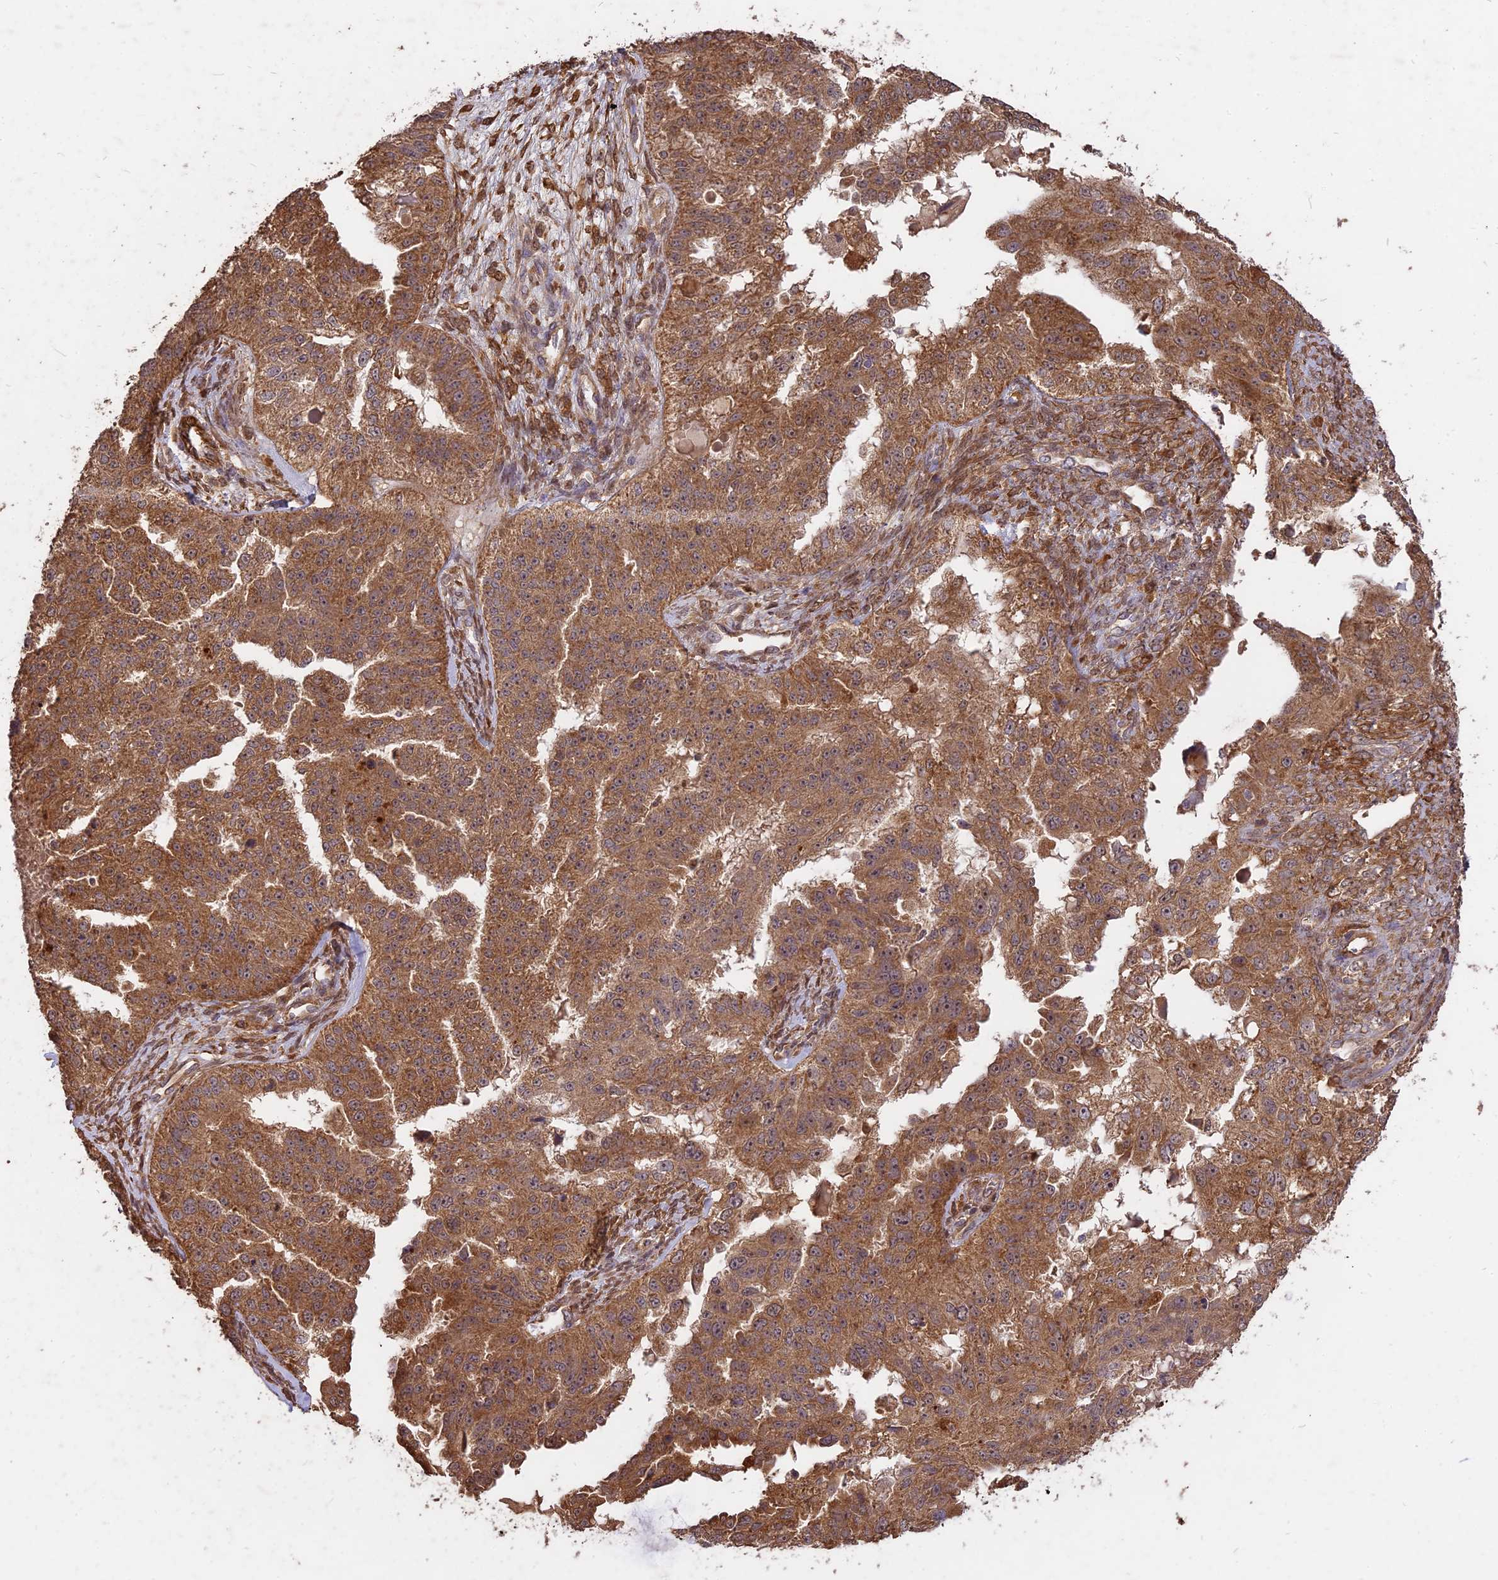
{"staining": {"intensity": "moderate", "quantity": ">75%", "location": "cytoplasmic/membranous"}, "tissue": "ovarian cancer", "cell_type": "Tumor cells", "image_type": "cancer", "snomed": [{"axis": "morphology", "description": "Cystadenocarcinoma, serous, NOS"}, {"axis": "topography", "description": "Ovary"}], "caption": "Protein expression analysis of ovarian cancer demonstrates moderate cytoplasmic/membranous staining in approximately >75% of tumor cells.", "gene": "SAC3D1", "patient": {"sex": "female", "age": 58}}